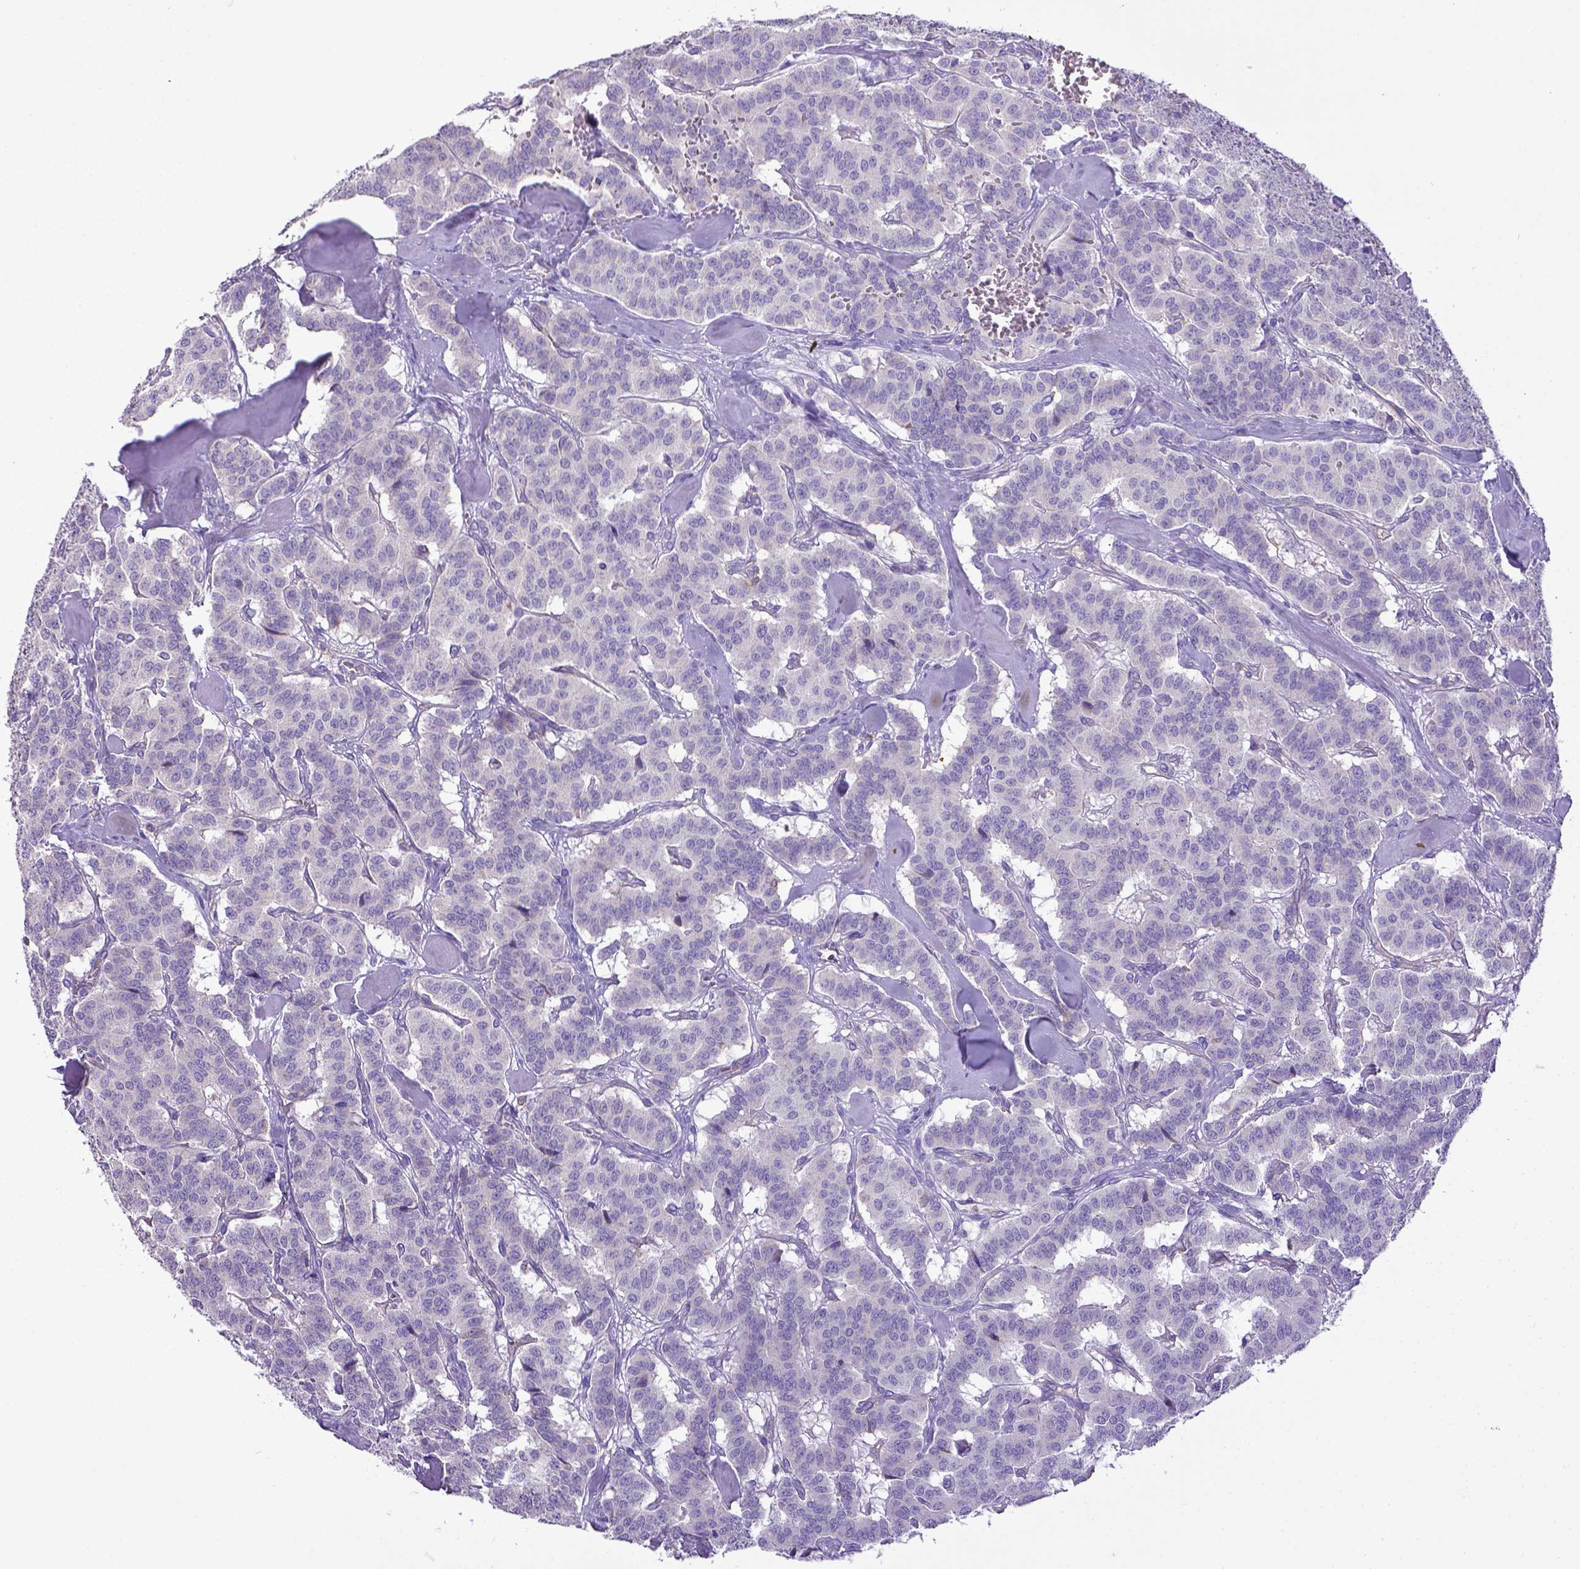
{"staining": {"intensity": "negative", "quantity": "none", "location": "none"}, "tissue": "carcinoid", "cell_type": "Tumor cells", "image_type": "cancer", "snomed": [{"axis": "morphology", "description": "Normal tissue, NOS"}, {"axis": "morphology", "description": "Carcinoid, malignant, NOS"}, {"axis": "topography", "description": "Lung"}], "caption": "Immunohistochemical staining of malignant carcinoid exhibits no significant expression in tumor cells.", "gene": "CD40", "patient": {"sex": "female", "age": 46}}